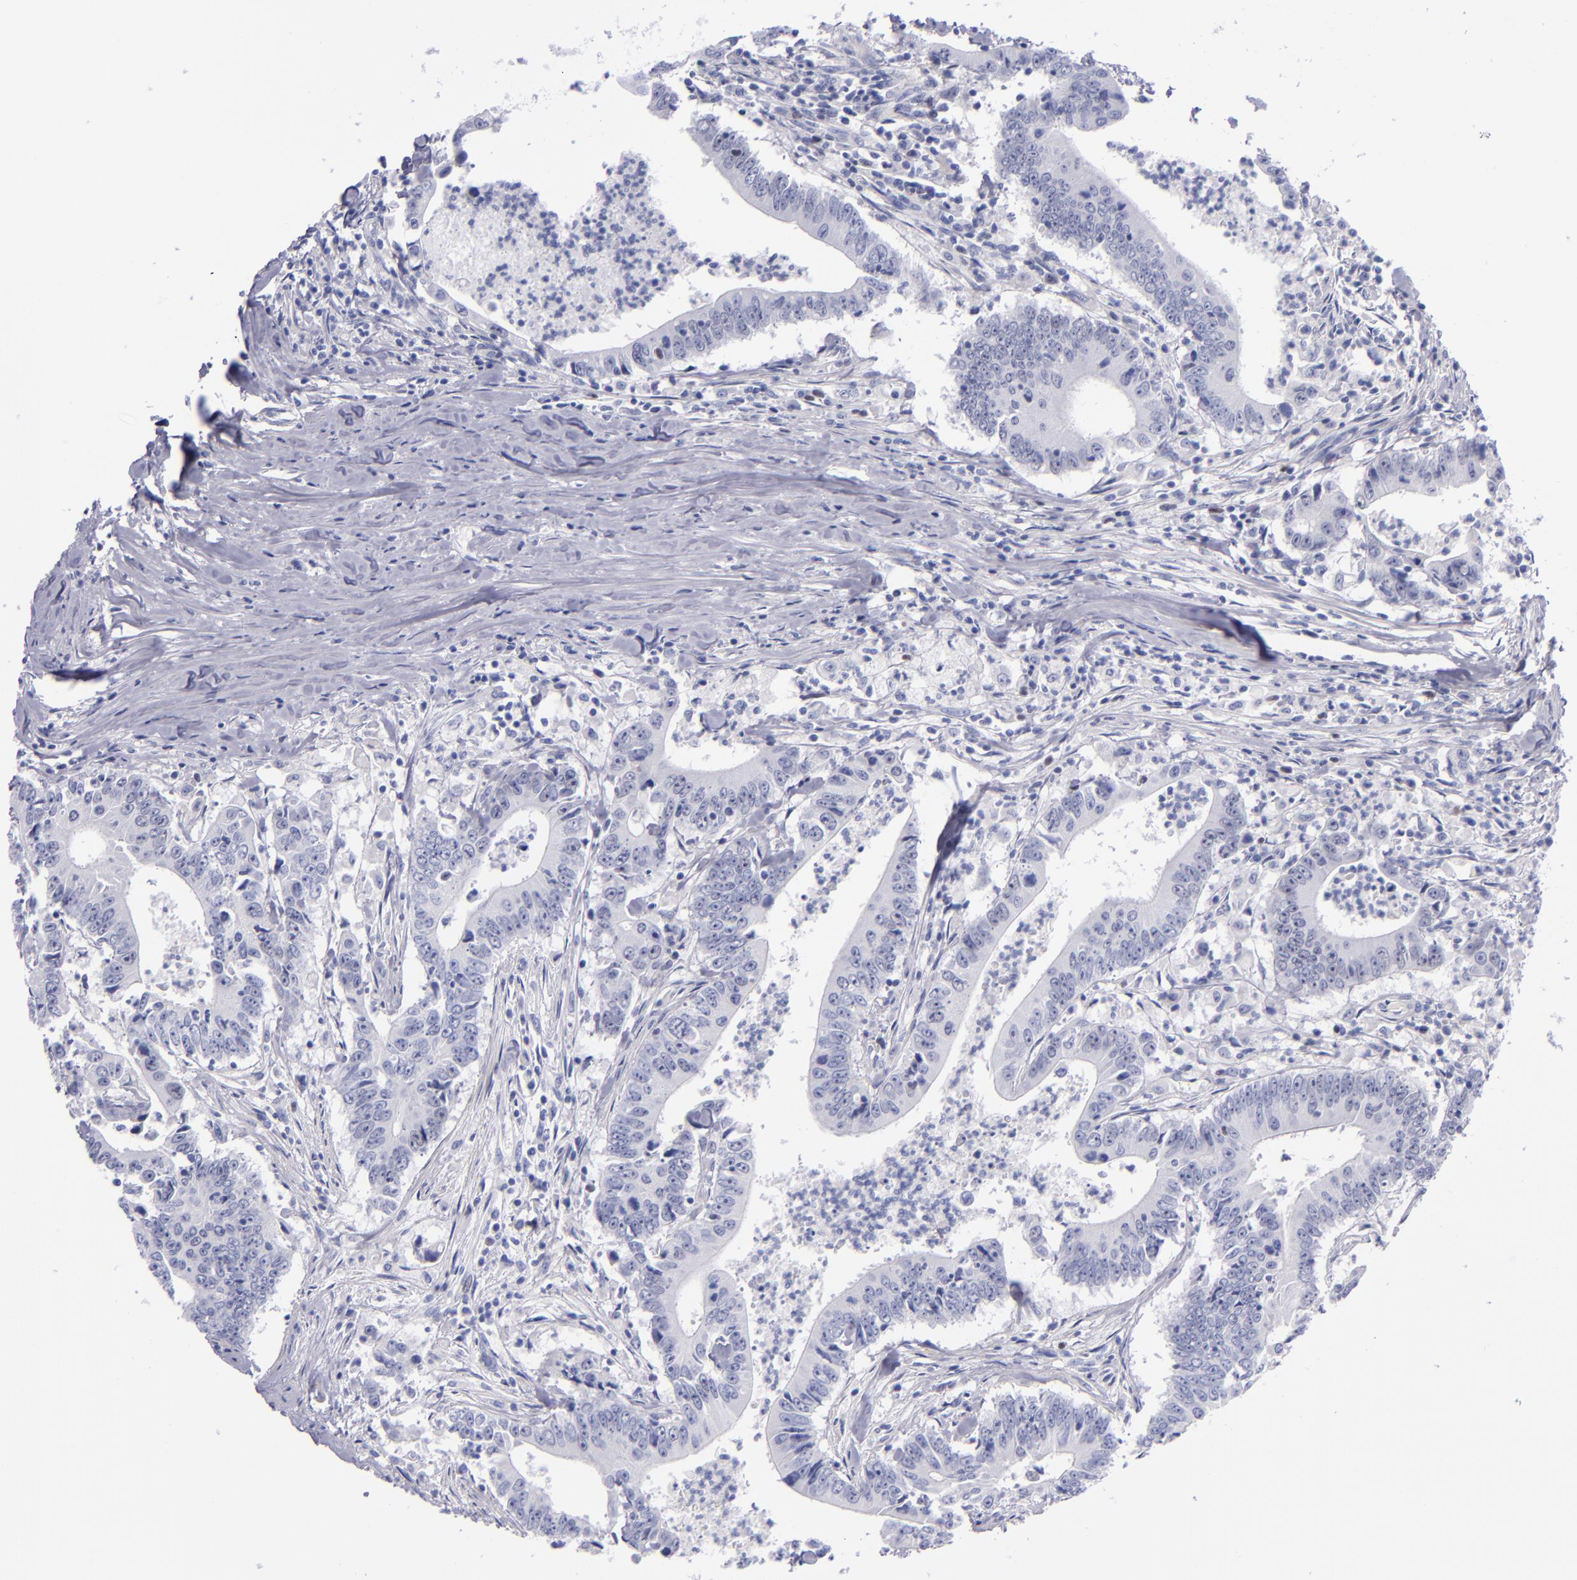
{"staining": {"intensity": "negative", "quantity": "none", "location": "none"}, "tissue": "colorectal cancer", "cell_type": "Tumor cells", "image_type": "cancer", "snomed": [{"axis": "morphology", "description": "Adenocarcinoma, NOS"}, {"axis": "topography", "description": "Colon"}], "caption": "Immunohistochemistry micrograph of neoplastic tissue: human colorectal adenocarcinoma stained with DAB displays no significant protein positivity in tumor cells.", "gene": "MCM7", "patient": {"sex": "male", "age": 55}}